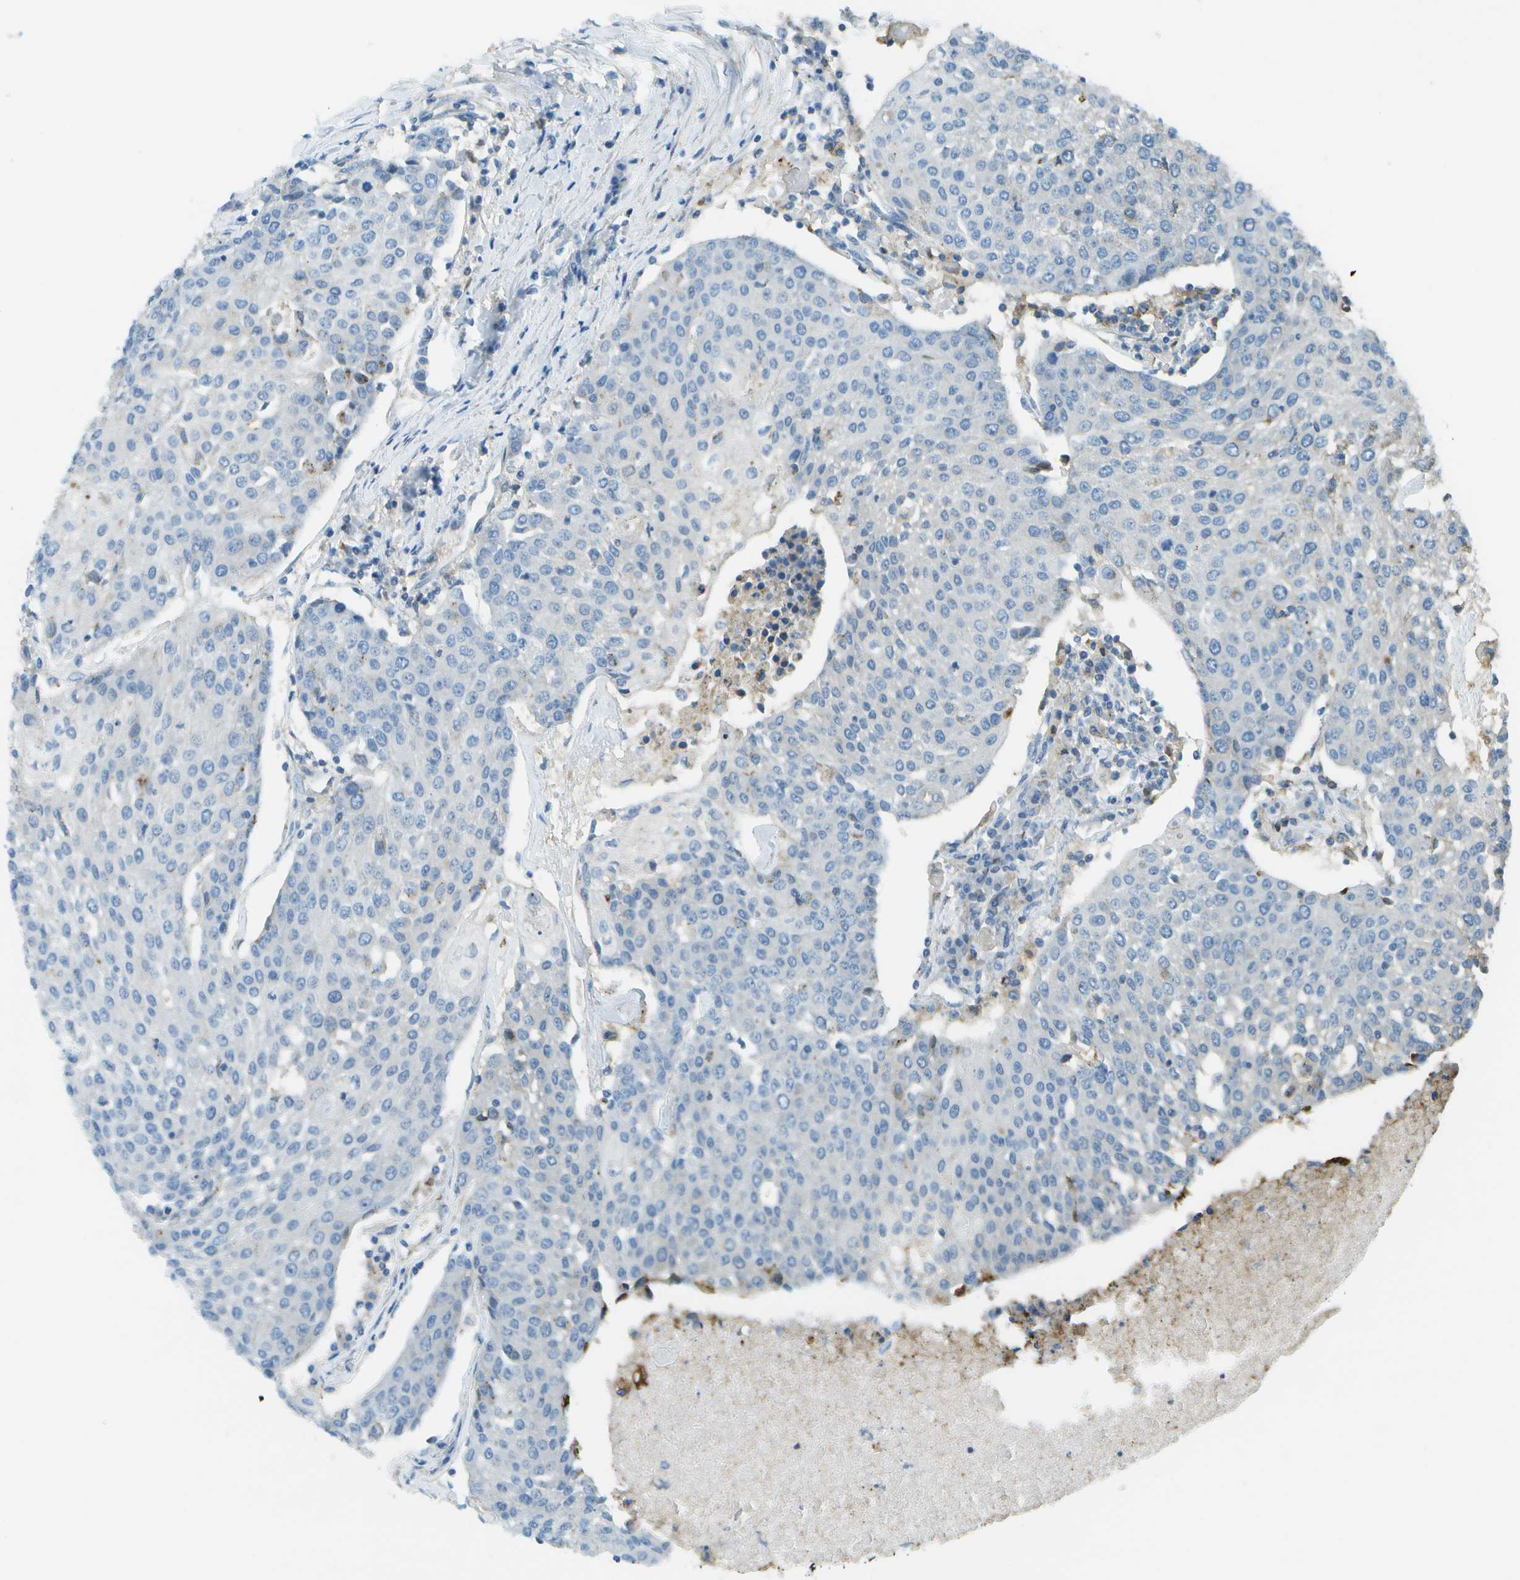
{"staining": {"intensity": "negative", "quantity": "none", "location": "none"}, "tissue": "urothelial cancer", "cell_type": "Tumor cells", "image_type": "cancer", "snomed": [{"axis": "morphology", "description": "Urothelial carcinoma, High grade"}, {"axis": "topography", "description": "Urinary bladder"}], "caption": "Immunohistochemistry (IHC) photomicrograph of neoplastic tissue: urothelial cancer stained with DAB (3,3'-diaminobenzidine) demonstrates no significant protein expression in tumor cells. (Immunohistochemistry (IHC), brightfield microscopy, high magnification).", "gene": "LRRC66", "patient": {"sex": "female", "age": 85}}